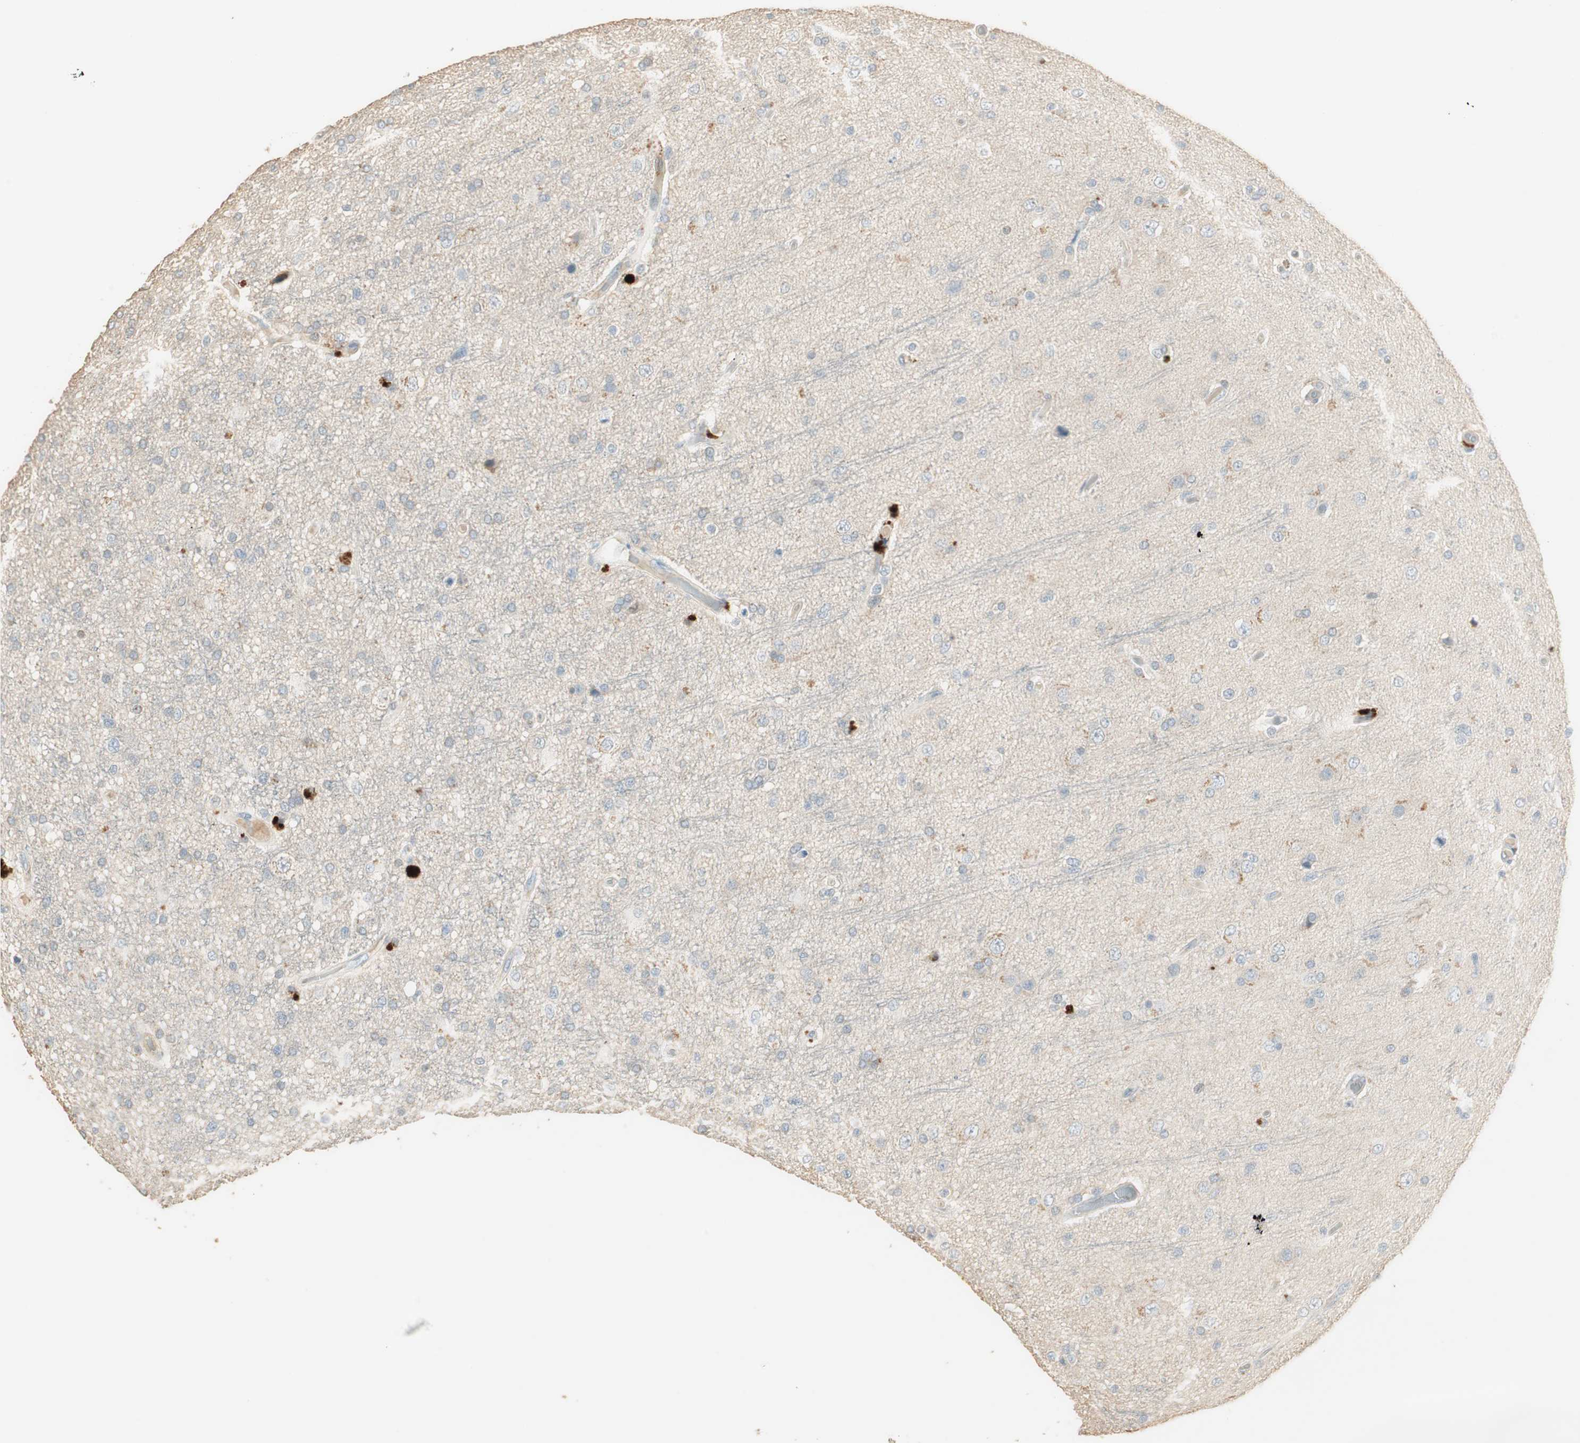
{"staining": {"intensity": "negative", "quantity": "none", "location": "none"}, "tissue": "glioma", "cell_type": "Tumor cells", "image_type": "cancer", "snomed": [{"axis": "morphology", "description": "Glioma, malignant, High grade"}, {"axis": "topography", "description": "Brain"}], "caption": "A high-resolution histopathology image shows IHC staining of glioma, which reveals no significant positivity in tumor cells. (Stains: DAB (3,3'-diaminobenzidine) IHC with hematoxylin counter stain, Microscopy: brightfield microscopy at high magnification).", "gene": "RUNX2", "patient": {"sex": "male", "age": 33}}